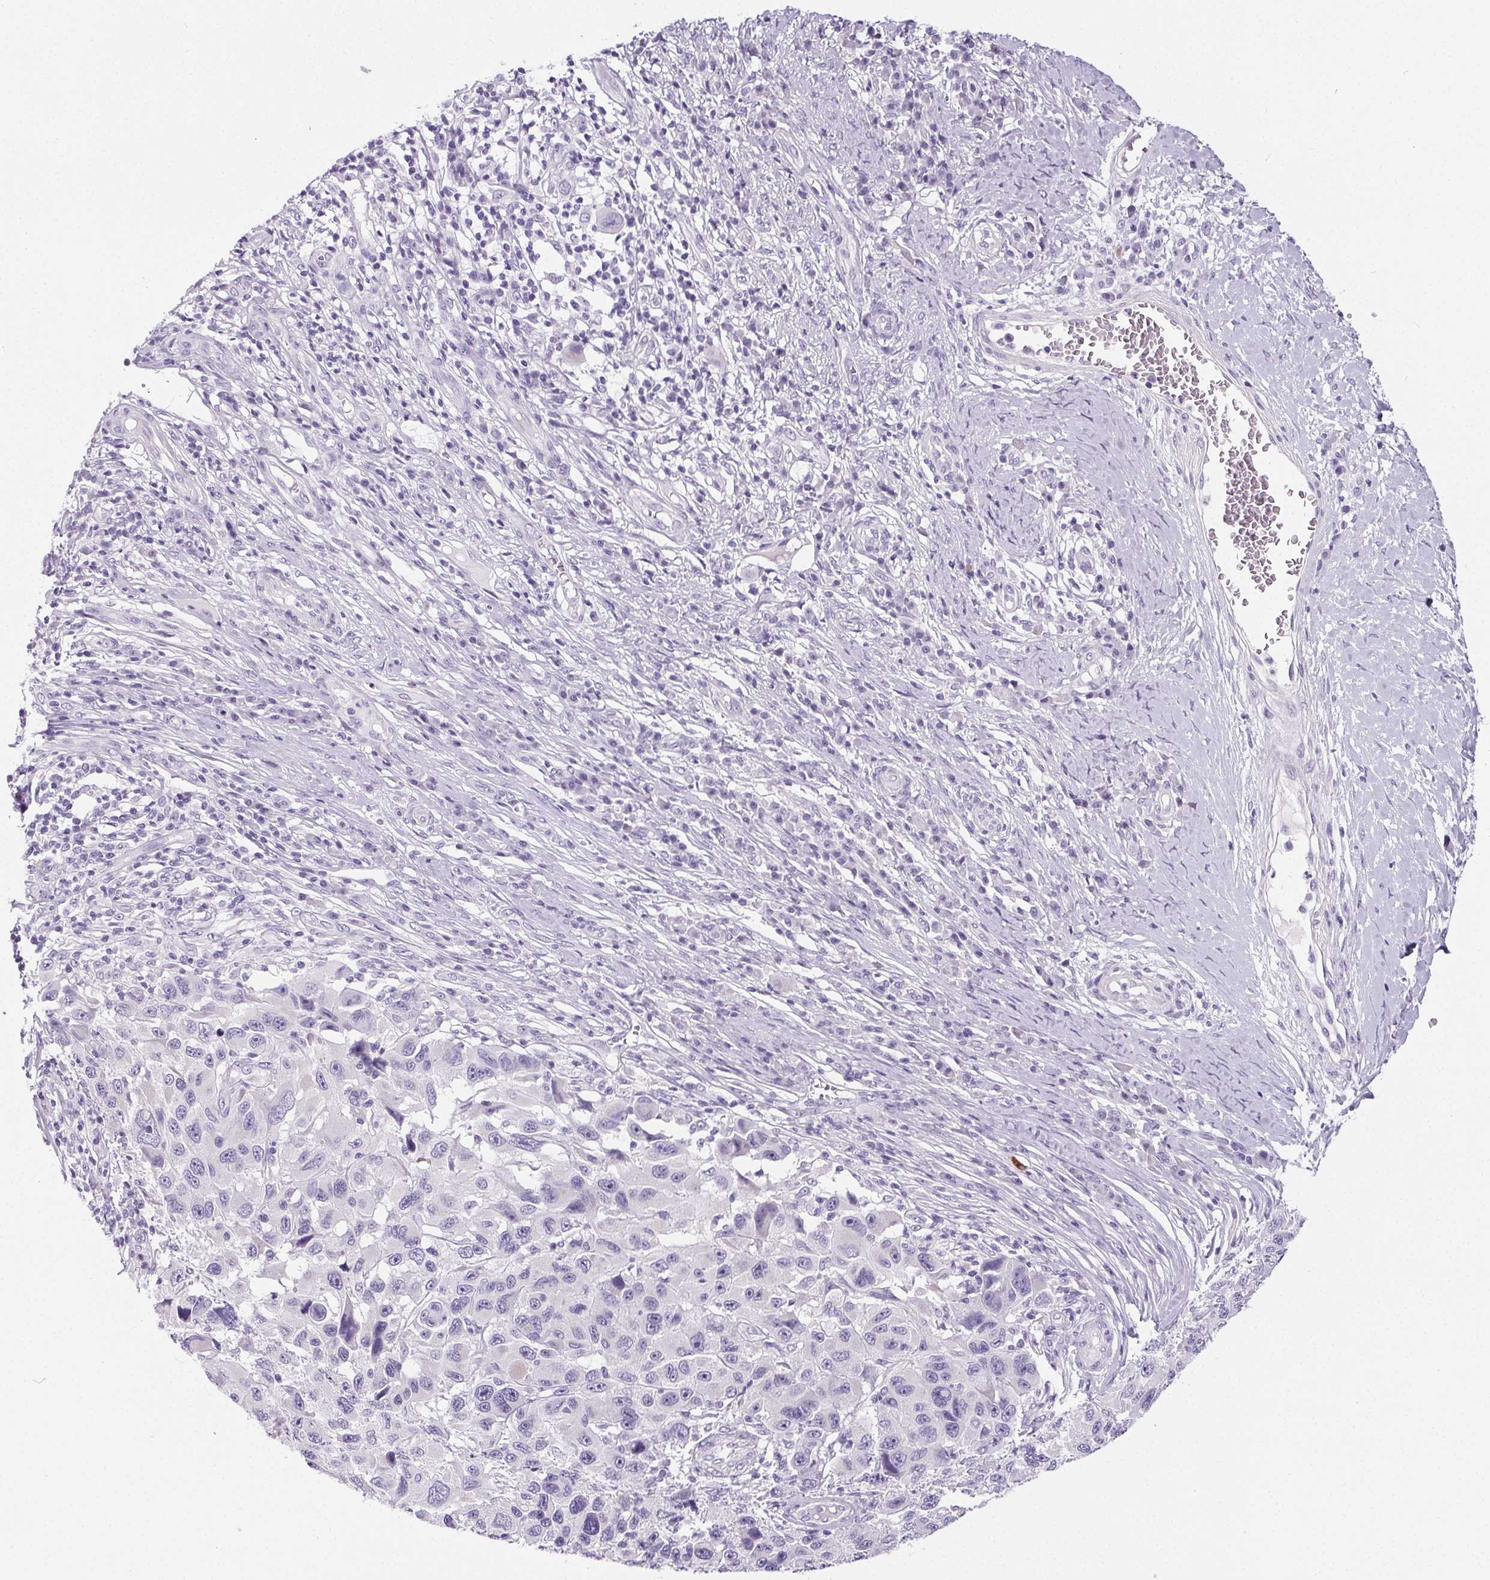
{"staining": {"intensity": "negative", "quantity": "none", "location": "none"}, "tissue": "melanoma", "cell_type": "Tumor cells", "image_type": "cancer", "snomed": [{"axis": "morphology", "description": "Malignant melanoma, NOS"}, {"axis": "topography", "description": "Skin"}], "caption": "This histopathology image is of melanoma stained with immunohistochemistry (IHC) to label a protein in brown with the nuclei are counter-stained blue. There is no positivity in tumor cells.", "gene": "ELAVL2", "patient": {"sex": "male", "age": 53}}